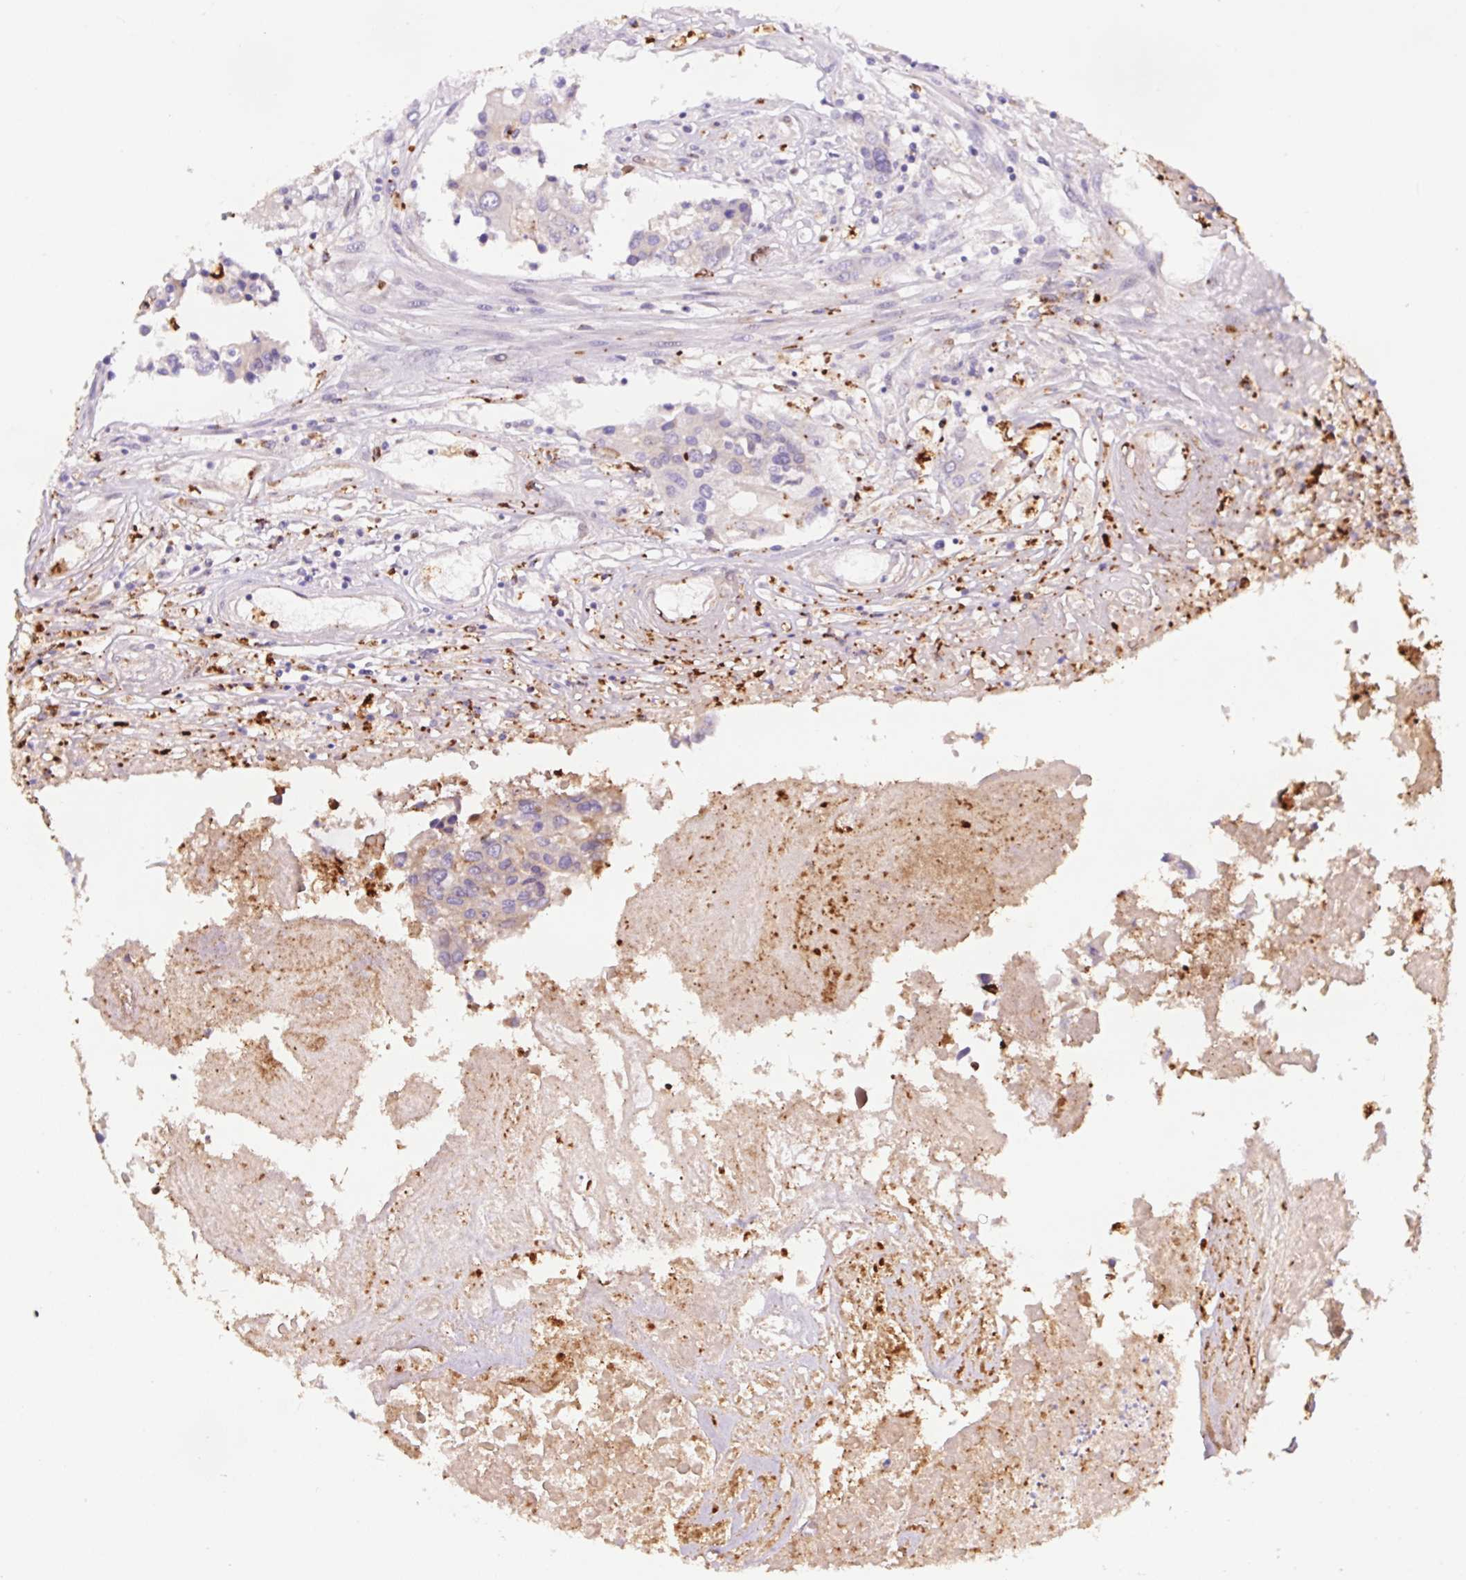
{"staining": {"intensity": "negative", "quantity": "none", "location": "none"}, "tissue": "colorectal cancer", "cell_type": "Tumor cells", "image_type": "cancer", "snomed": [{"axis": "morphology", "description": "Adenocarcinoma, NOS"}, {"axis": "topography", "description": "Colon"}], "caption": "Adenocarcinoma (colorectal) stained for a protein using immunohistochemistry (IHC) demonstrates no staining tumor cells.", "gene": "SH2D6", "patient": {"sex": "male", "age": 77}}